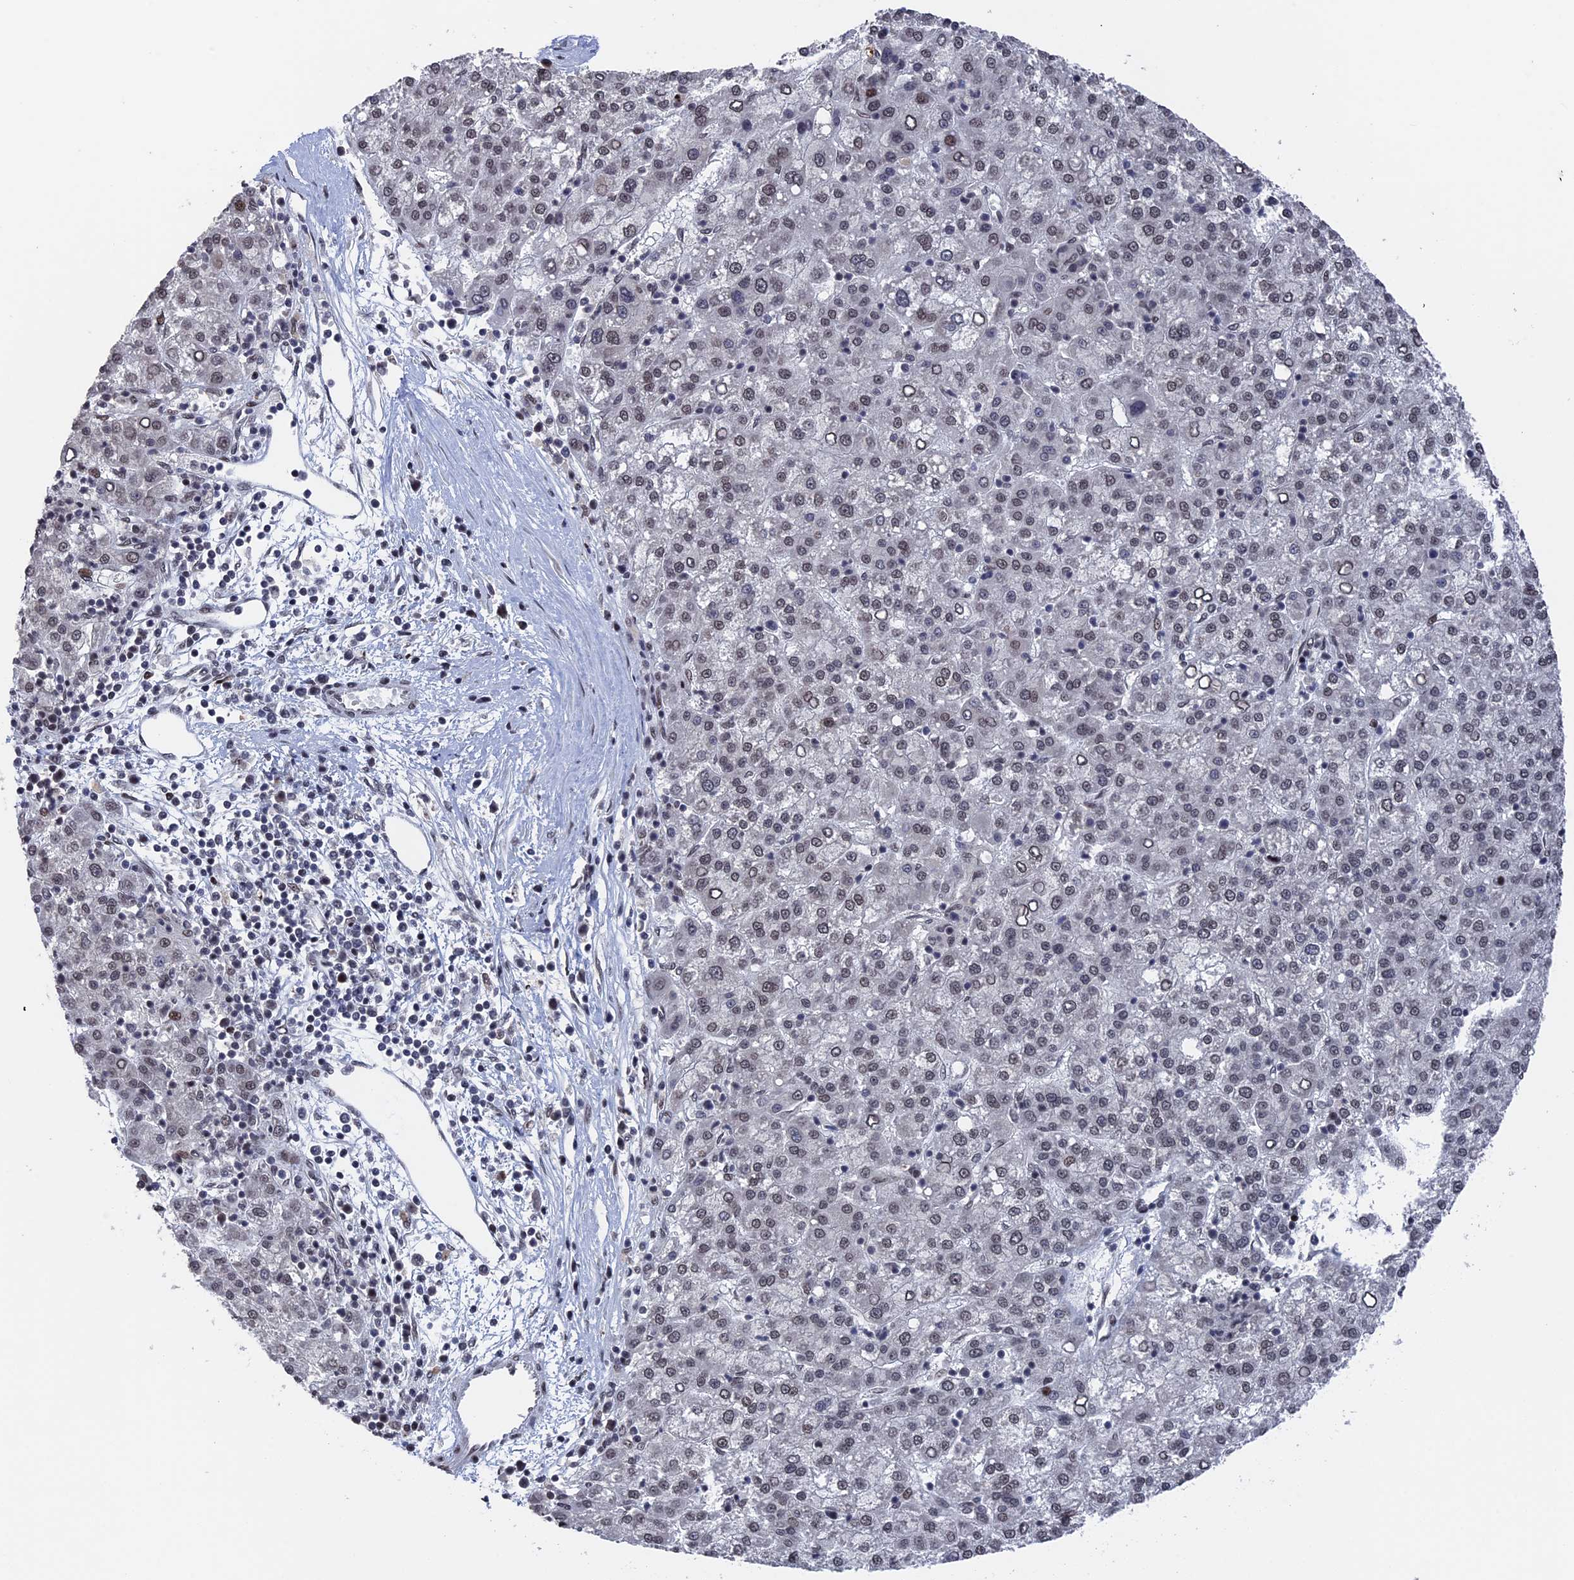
{"staining": {"intensity": "weak", "quantity": "25%-75%", "location": "nuclear"}, "tissue": "liver cancer", "cell_type": "Tumor cells", "image_type": "cancer", "snomed": [{"axis": "morphology", "description": "Carcinoma, Hepatocellular, NOS"}, {"axis": "topography", "description": "Liver"}], "caption": "IHC (DAB (3,3'-diaminobenzidine)) staining of human liver cancer (hepatocellular carcinoma) displays weak nuclear protein positivity in approximately 25%-75% of tumor cells. (IHC, brightfield microscopy, high magnification).", "gene": "NR2C2AP", "patient": {"sex": "female", "age": 58}}